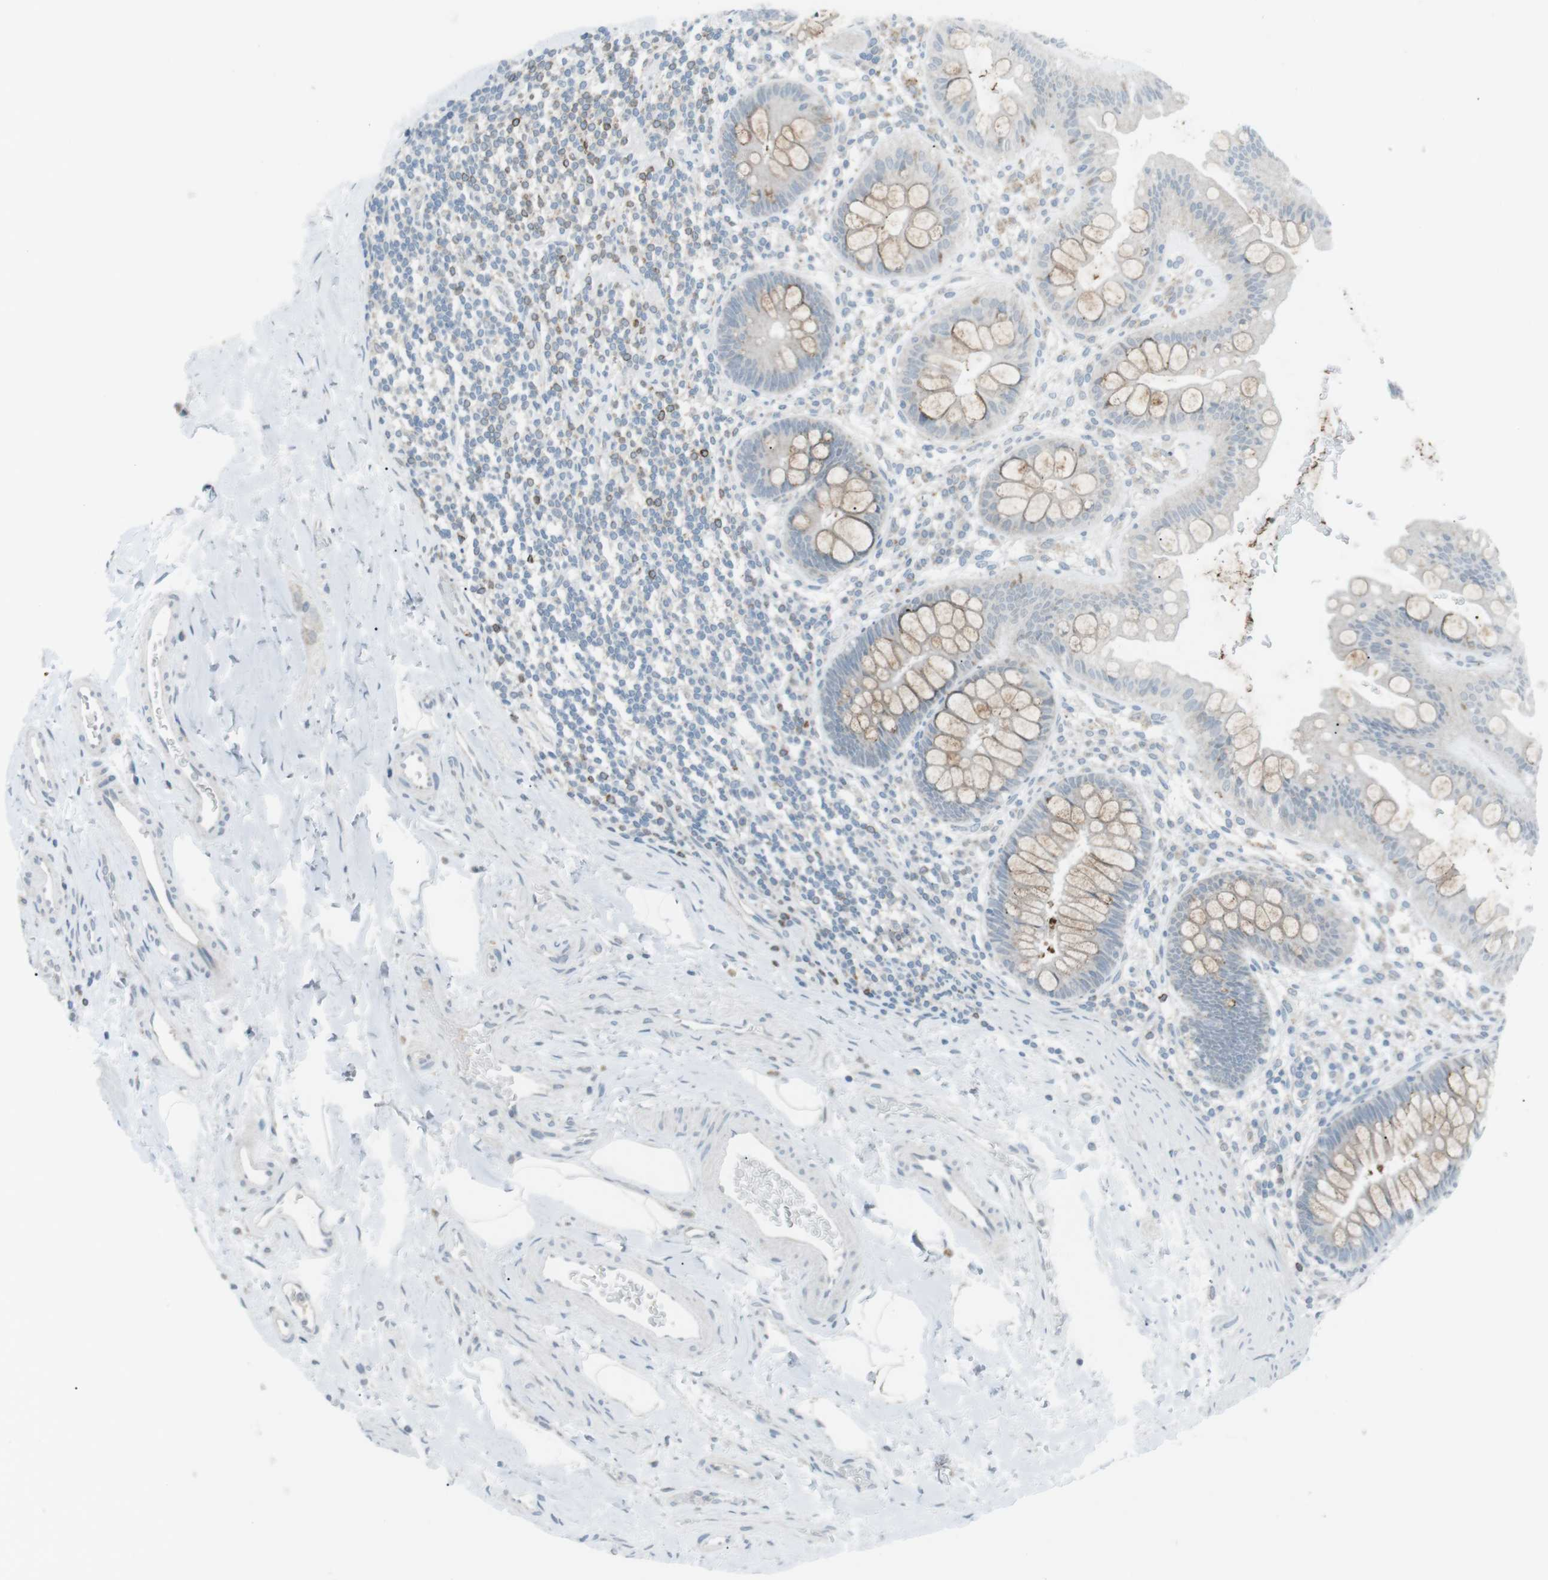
{"staining": {"intensity": "weak", "quantity": "25%-75%", "location": "cytoplasmic/membranous"}, "tissue": "rectum", "cell_type": "Glandular cells", "image_type": "normal", "snomed": [{"axis": "morphology", "description": "Normal tissue, NOS"}, {"axis": "topography", "description": "Rectum"}], "caption": "IHC micrograph of normal human rectum stained for a protein (brown), which displays low levels of weak cytoplasmic/membranous staining in about 25%-75% of glandular cells.", "gene": "FCRLA", "patient": {"sex": "female", "age": 24}}